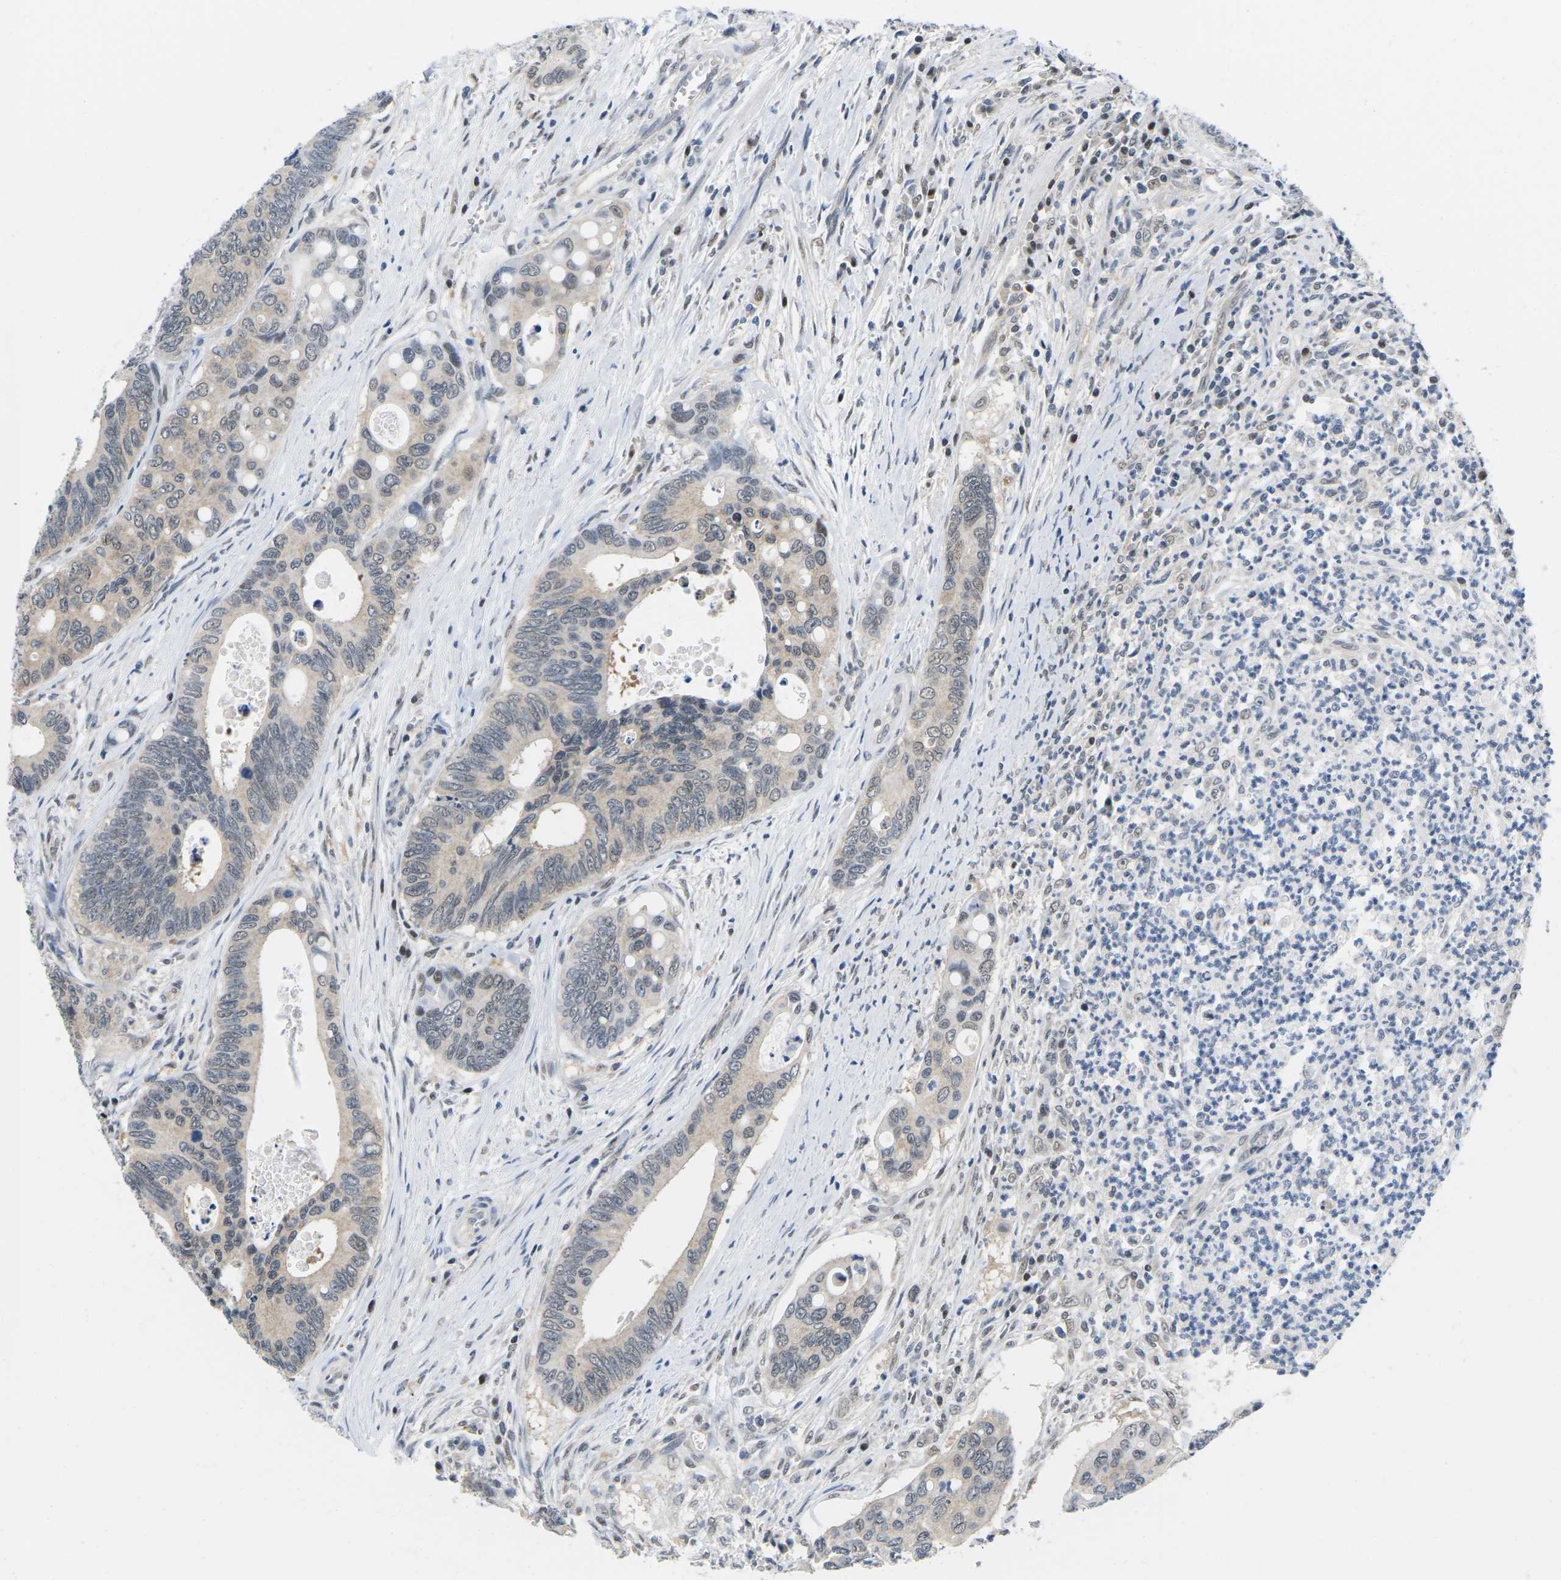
{"staining": {"intensity": "weak", "quantity": "<25%", "location": "nuclear"}, "tissue": "colorectal cancer", "cell_type": "Tumor cells", "image_type": "cancer", "snomed": [{"axis": "morphology", "description": "Inflammation, NOS"}, {"axis": "morphology", "description": "Adenocarcinoma, NOS"}, {"axis": "topography", "description": "Colon"}], "caption": "DAB (3,3'-diaminobenzidine) immunohistochemical staining of colorectal adenocarcinoma reveals no significant expression in tumor cells. (DAB (3,3'-diaminobenzidine) immunohistochemistry, high magnification).", "gene": "UBA7", "patient": {"sex": "male", "age": 72}}